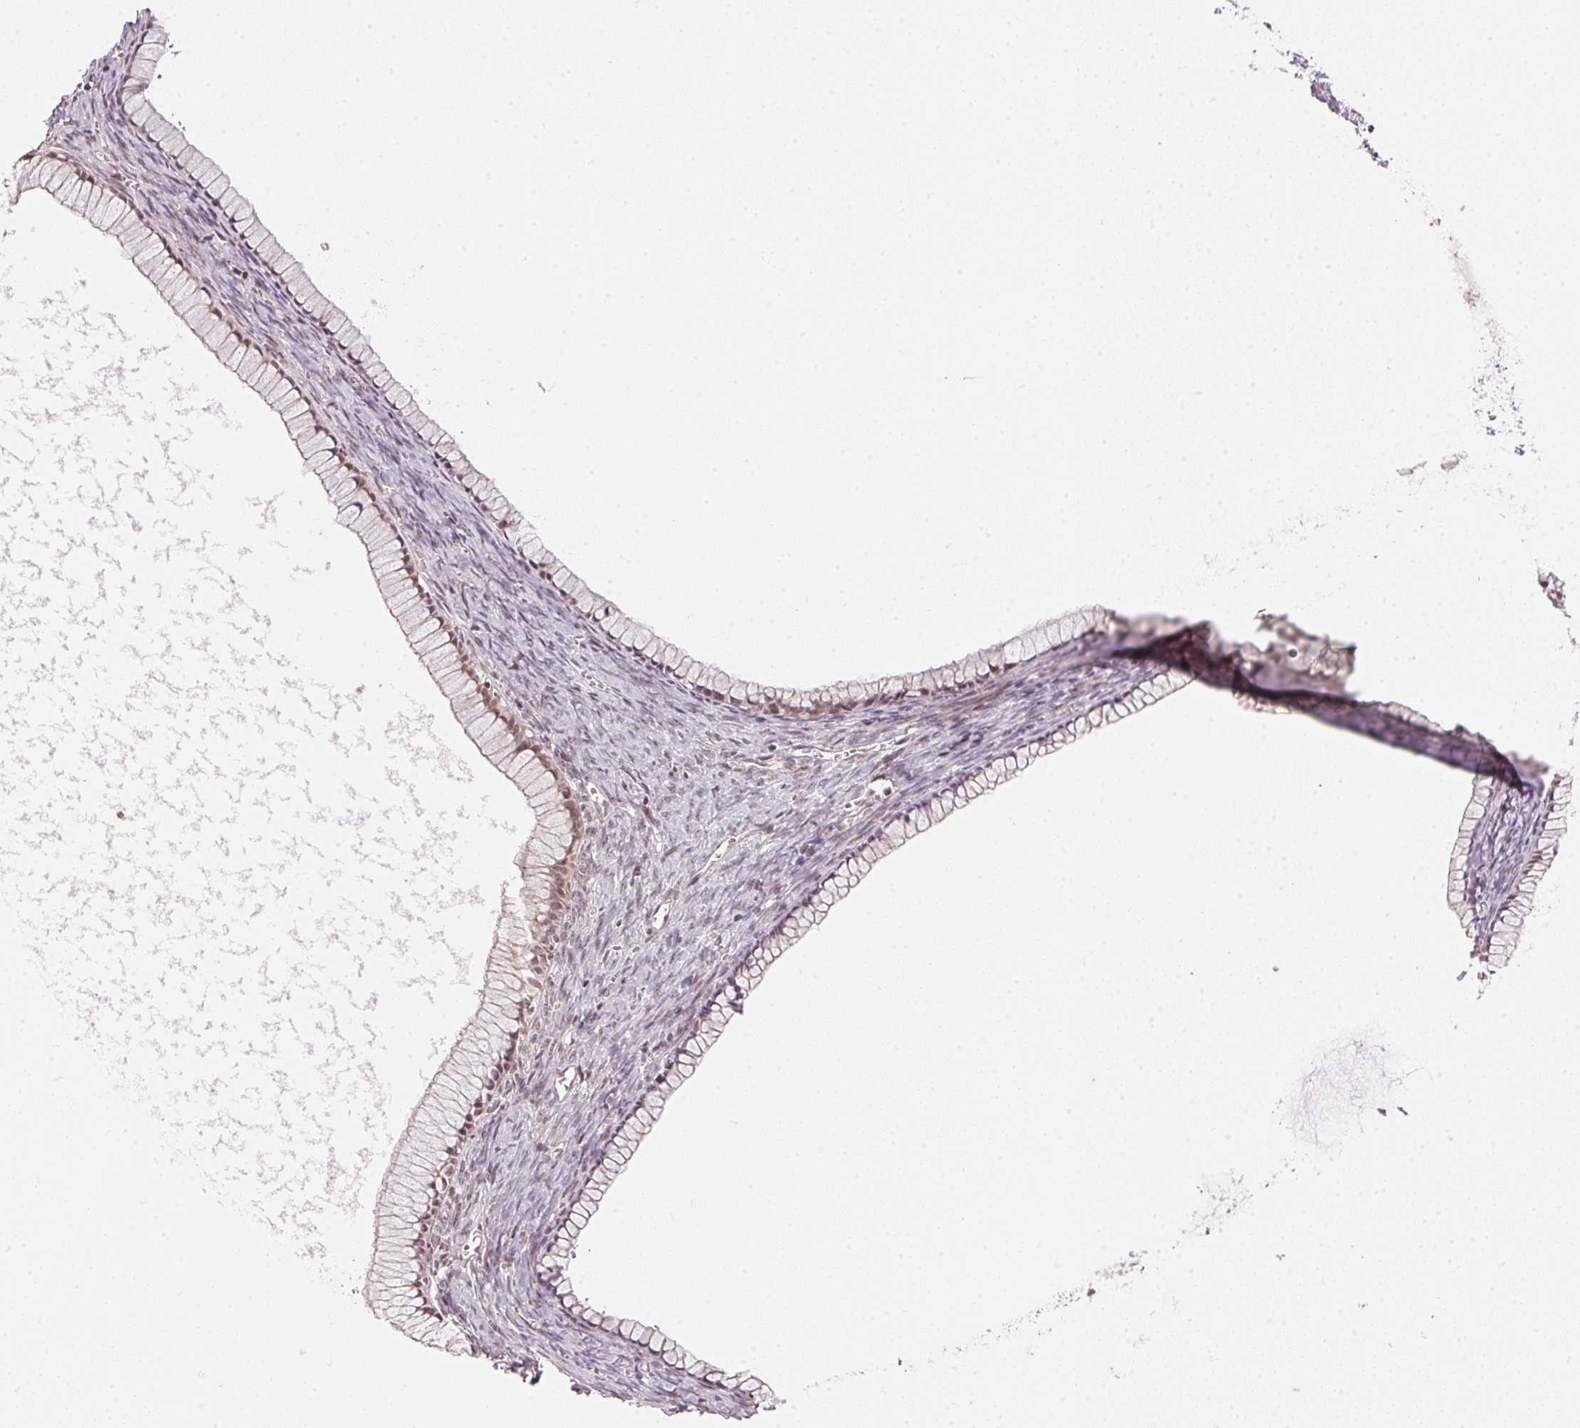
{"staining": {"intensity": "weak", "quantity": ">75%", "location": "nuclear"}, "tissue": "ovarian cancer", "cell_type": "Tumor cells", "image_type": "cancer", "snomed": [{"axis": "morphology", "description": "Cystadenocarcinoma, mucinous, NOS"}, {"axis": "topography", "description": "Ovary"}], "caption": "This image exhibits ovarian cancer (mucinous cystadenocarcinoma) stained with immunohistochemistry to label a protein in brown. The nuclear of tumor cells show weak positivity for the protein. Nuclei are counter-stained blue.", "gene": "KAT6A", "patient": {"sex": "female", "age": 41}}